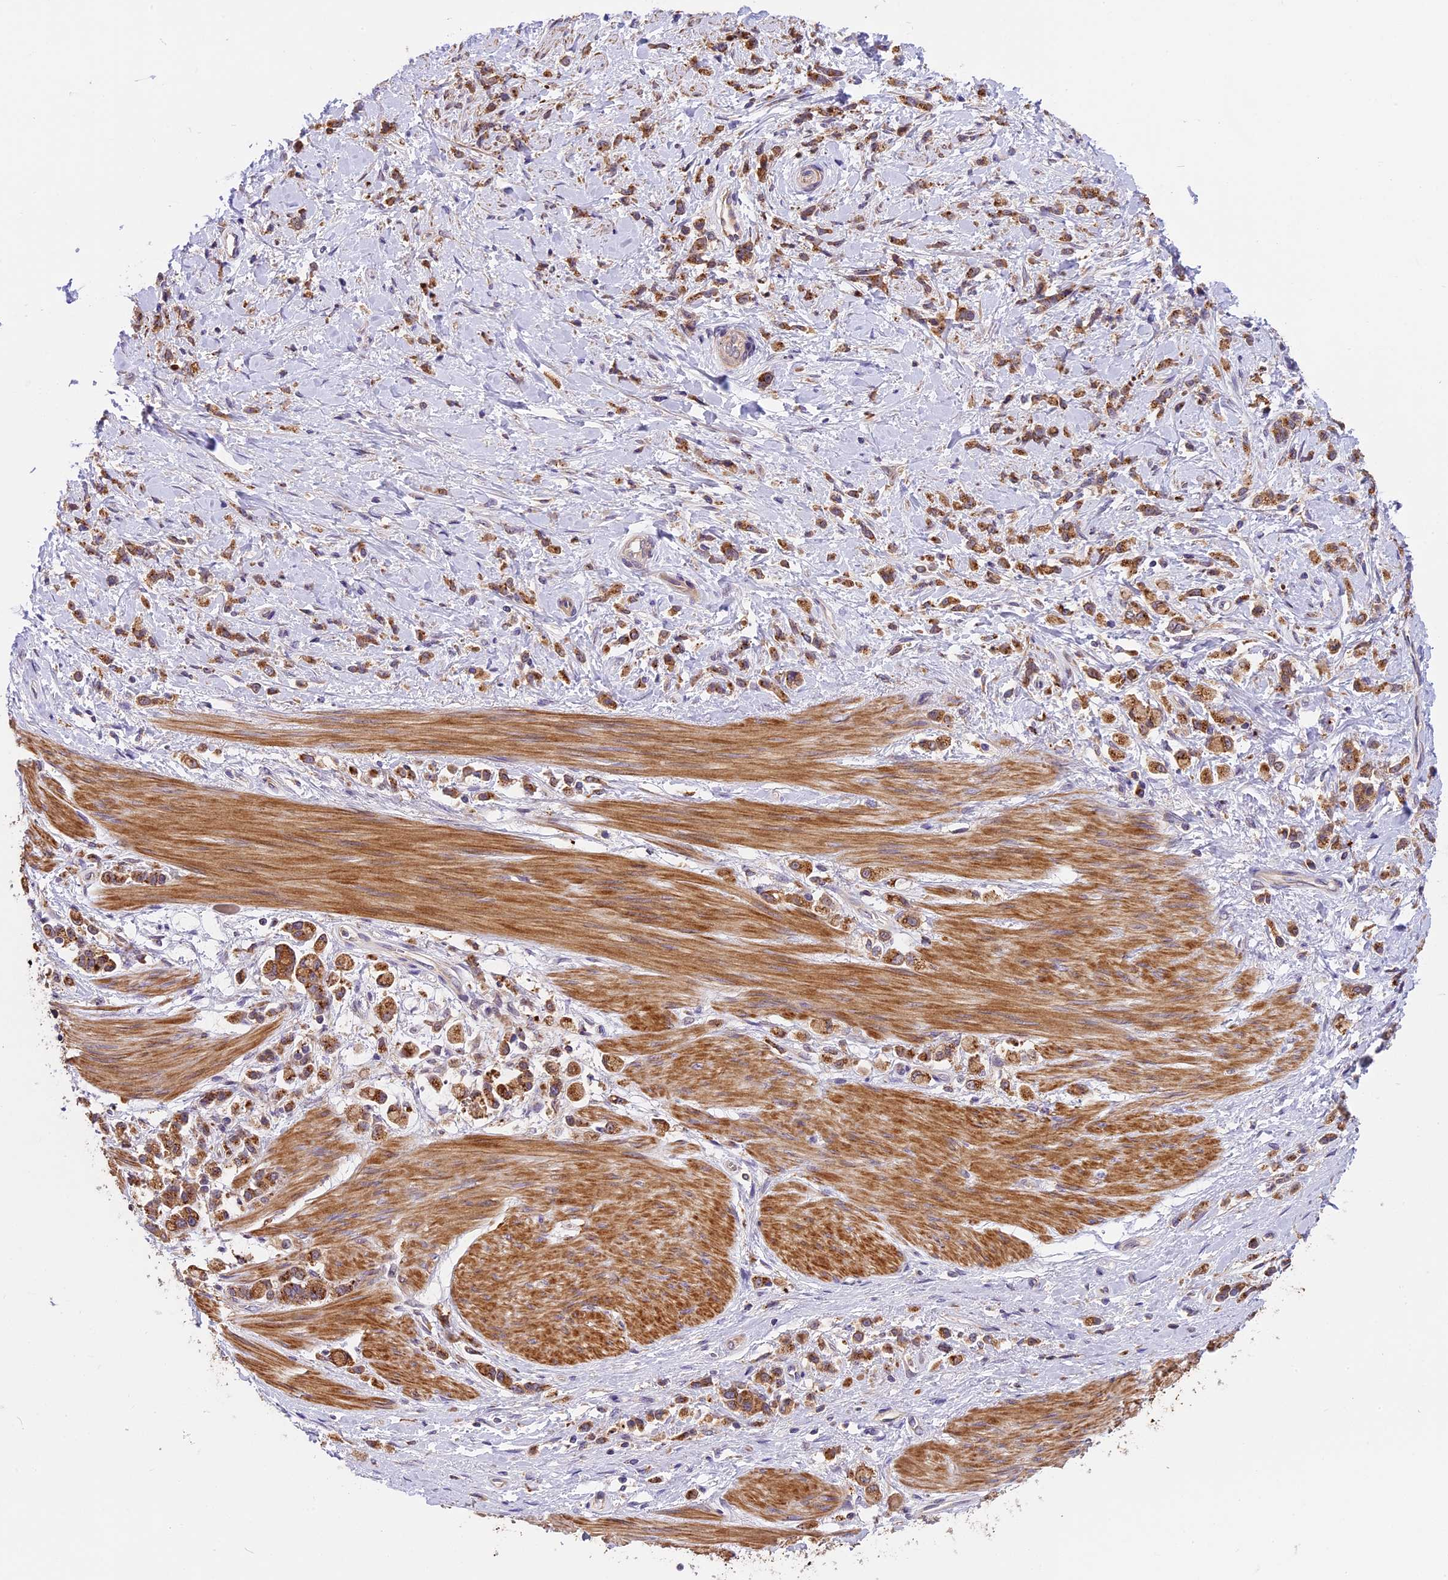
{"staining": {"intensity": "moderate", "quantity": ">75%", "location": "cytoplasmic/membranous"}, "tissue": "stomach cancer", "cell_type": "Tumor cells", "image_type": "cancer", "snomed": [{"axis": "morphology", "description": "Adenocarcinoma, NOS"}, {"axis": "topography", "description": "Stomach"}], "caption": "Moderate cytoplasmic/membranous protein positivity is seen in about >75% of tumor cells in stomach adenocarcinoma. Immunohistochemistry stains the protein of interest in brown and the nuclei are stained blue.", "gene": "COPE", "patient": {"sex": "female", "age": 60}}